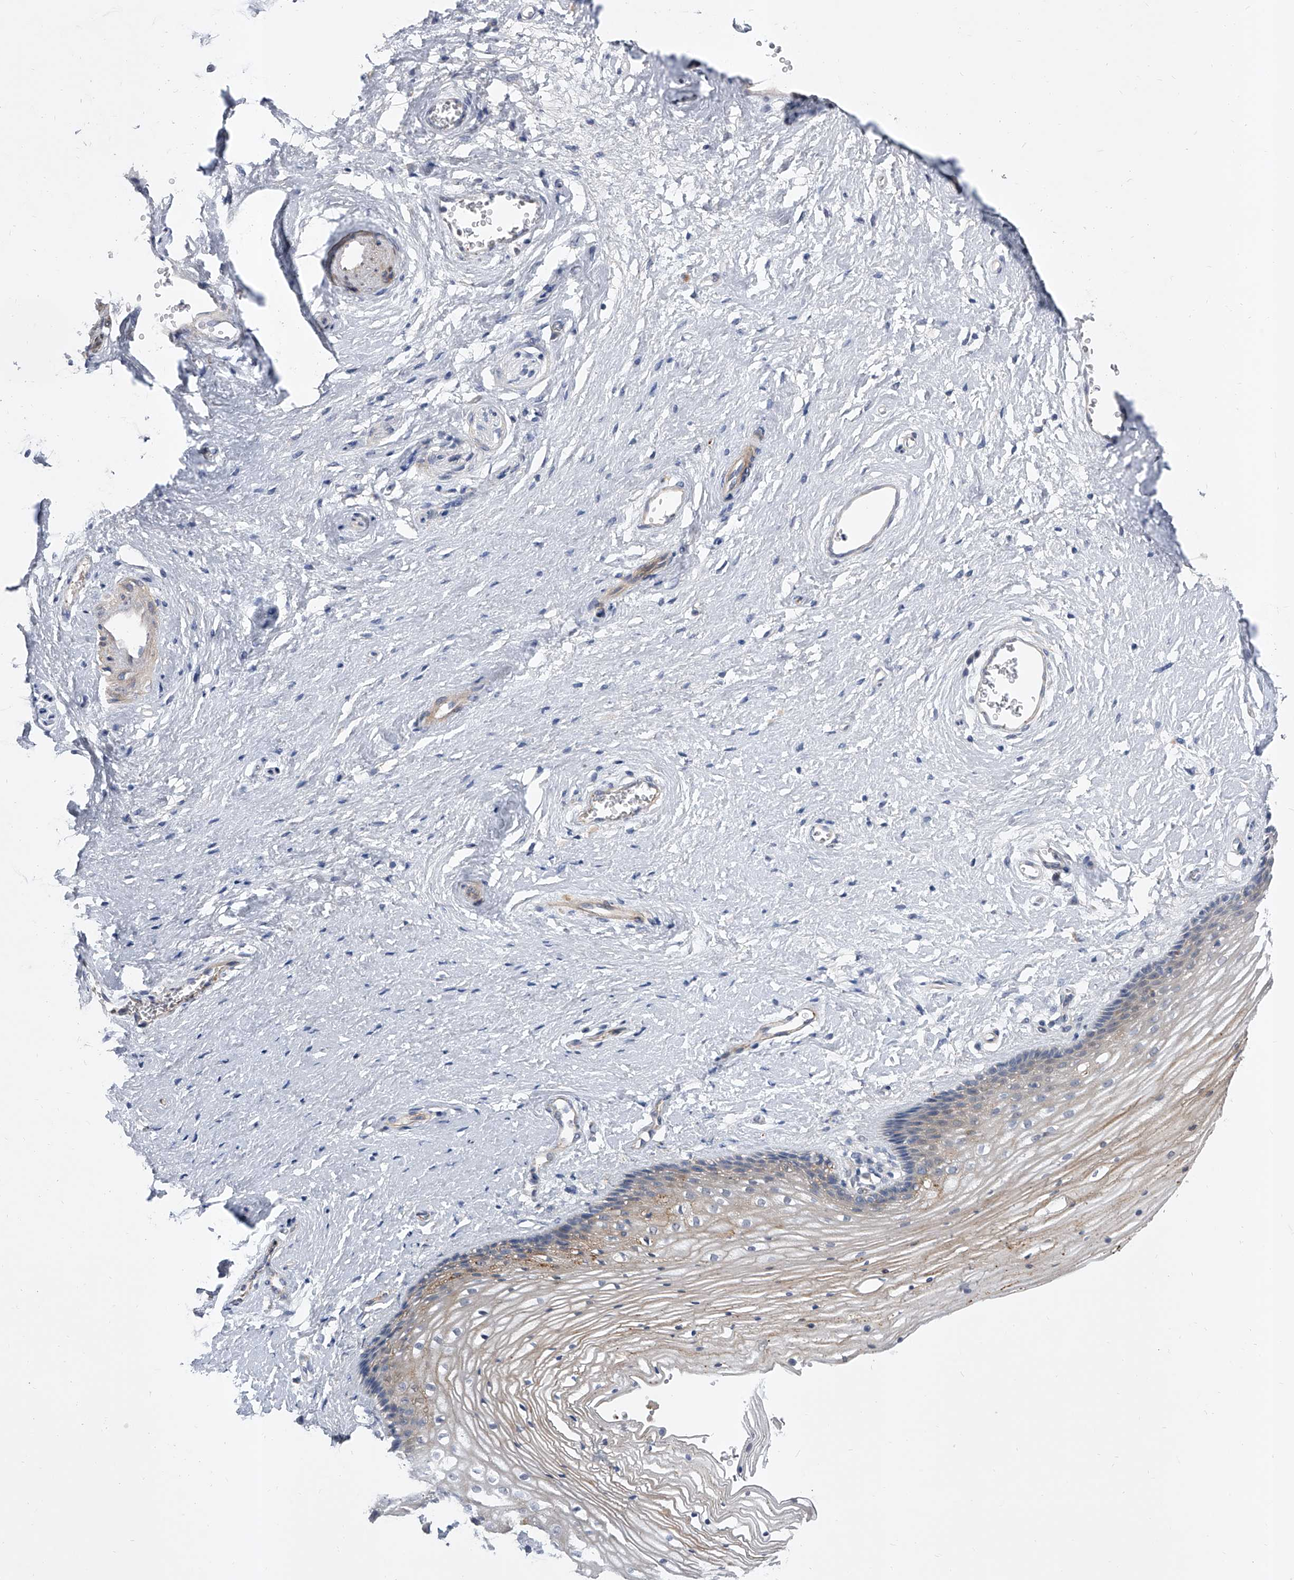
{"staining": {"intensity": "negative", "quantity": "none", "location": "none"}, "tissue": "vagina", "cell_type": "Squamous epithelial cells", "image_type": "normal", "snomed": [{"axis": "morphology", "description": "Normal tissue, NOS"}, {"axis": "topography", "description": "Vagina"}], "caption": "Immunohistochemistry (IHC) of unremarkable vagina exhibits no expression in squamous epithelial cells.", "gene": "ENSG00000250424", "patient": {"sex": "female", "age": 46}}